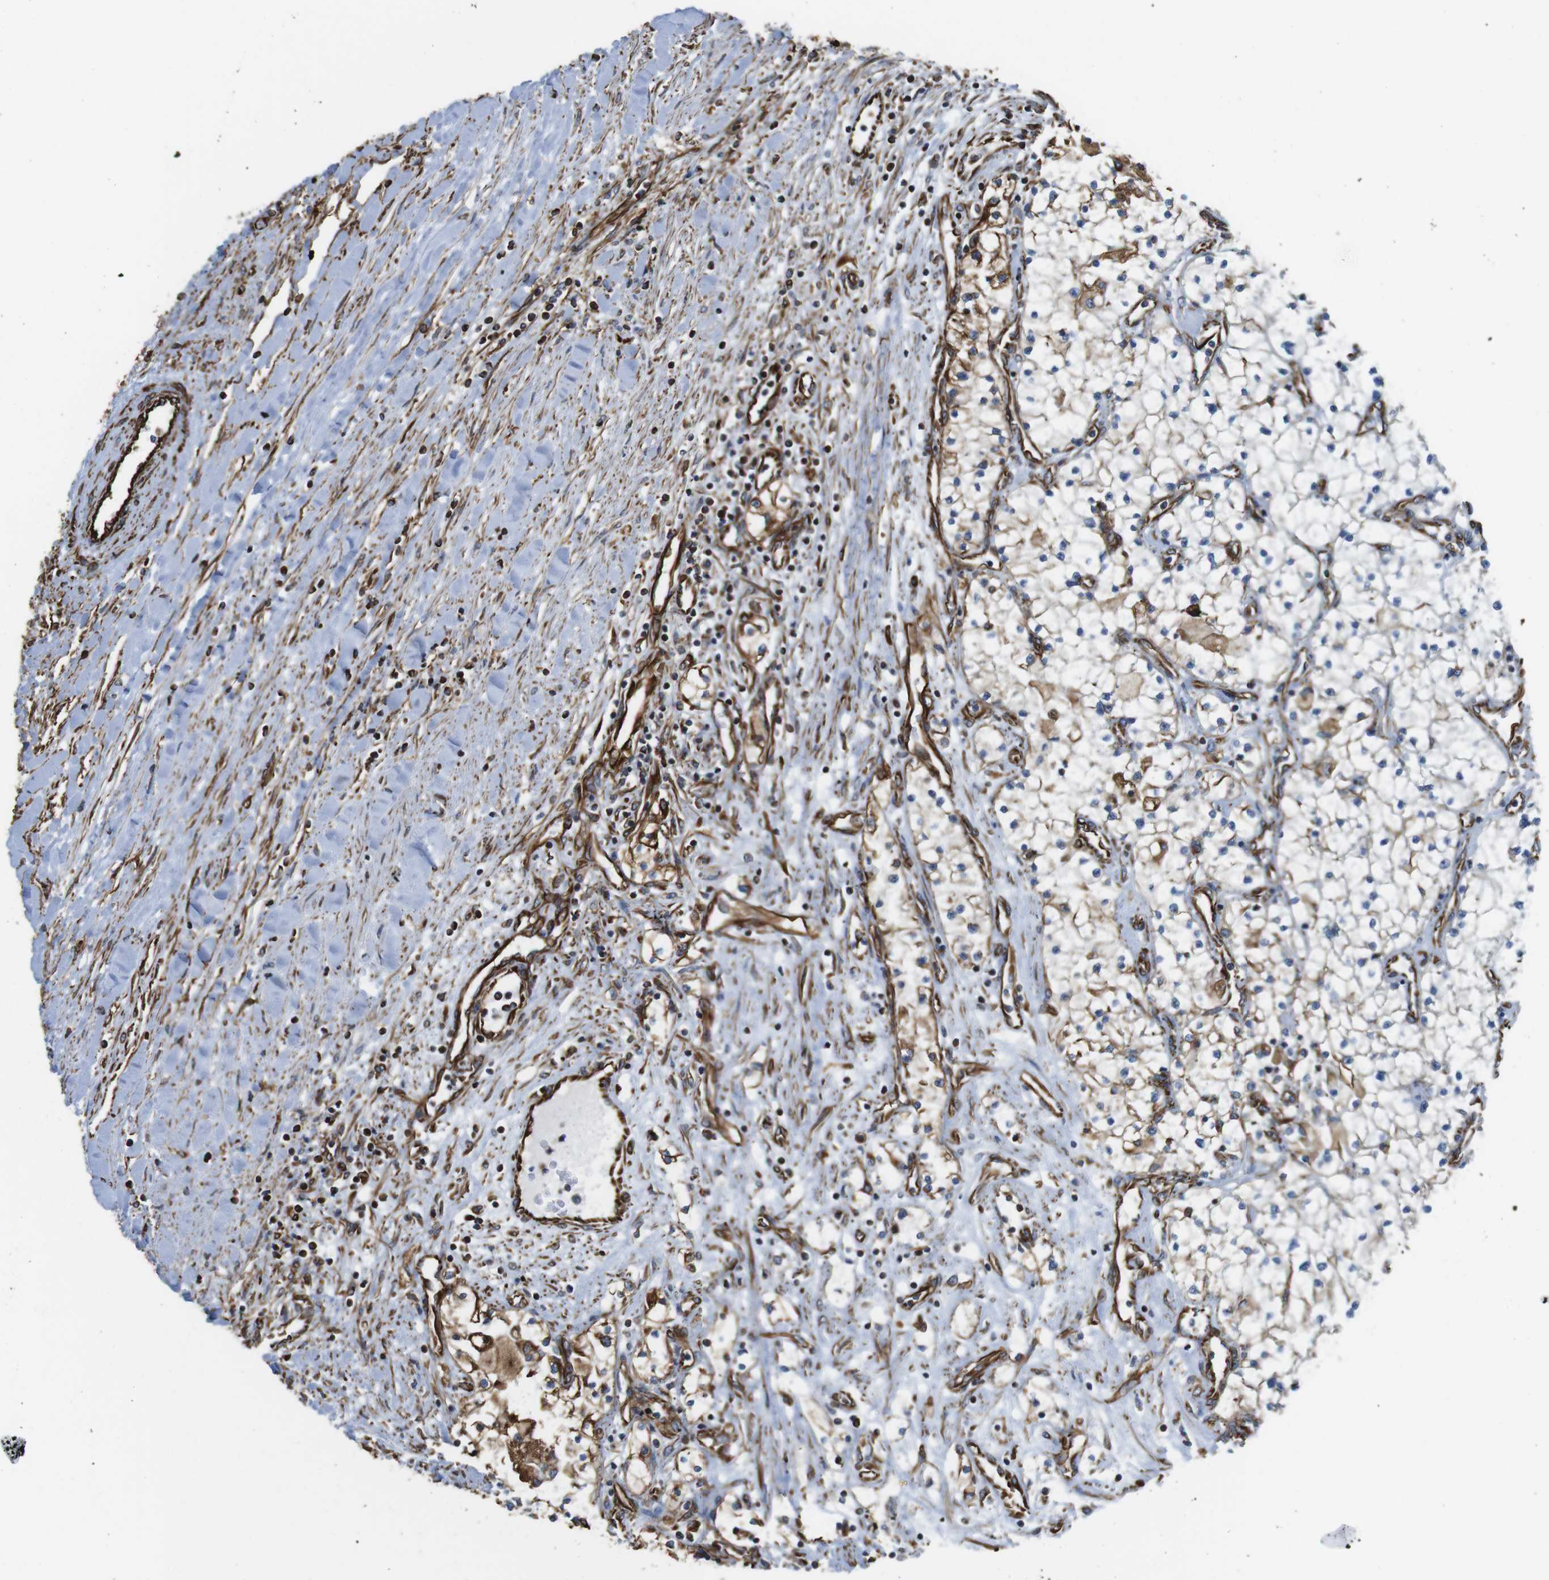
{"staining": {"intensity": "negative", "quantity": "none", "location": "none"}, "tissue": "renal cancer", "cell_type": "Tumor cells", "image_type": "cancer", "snomed": [{"axis": "morphology", "description": "Adenocarcinoma, NOS"}, {"axis": "topography", "description": "Kidney"}], "caption": "Immunohistochemical staining of human renal cancer reveals no significant staining in tumor cells. (Brightfield microscopy of DAB immunohistochemistry (IHC) at high magnification).", "gene": "RALGPS1", "patient": {"sex": "male", "age": 68}}